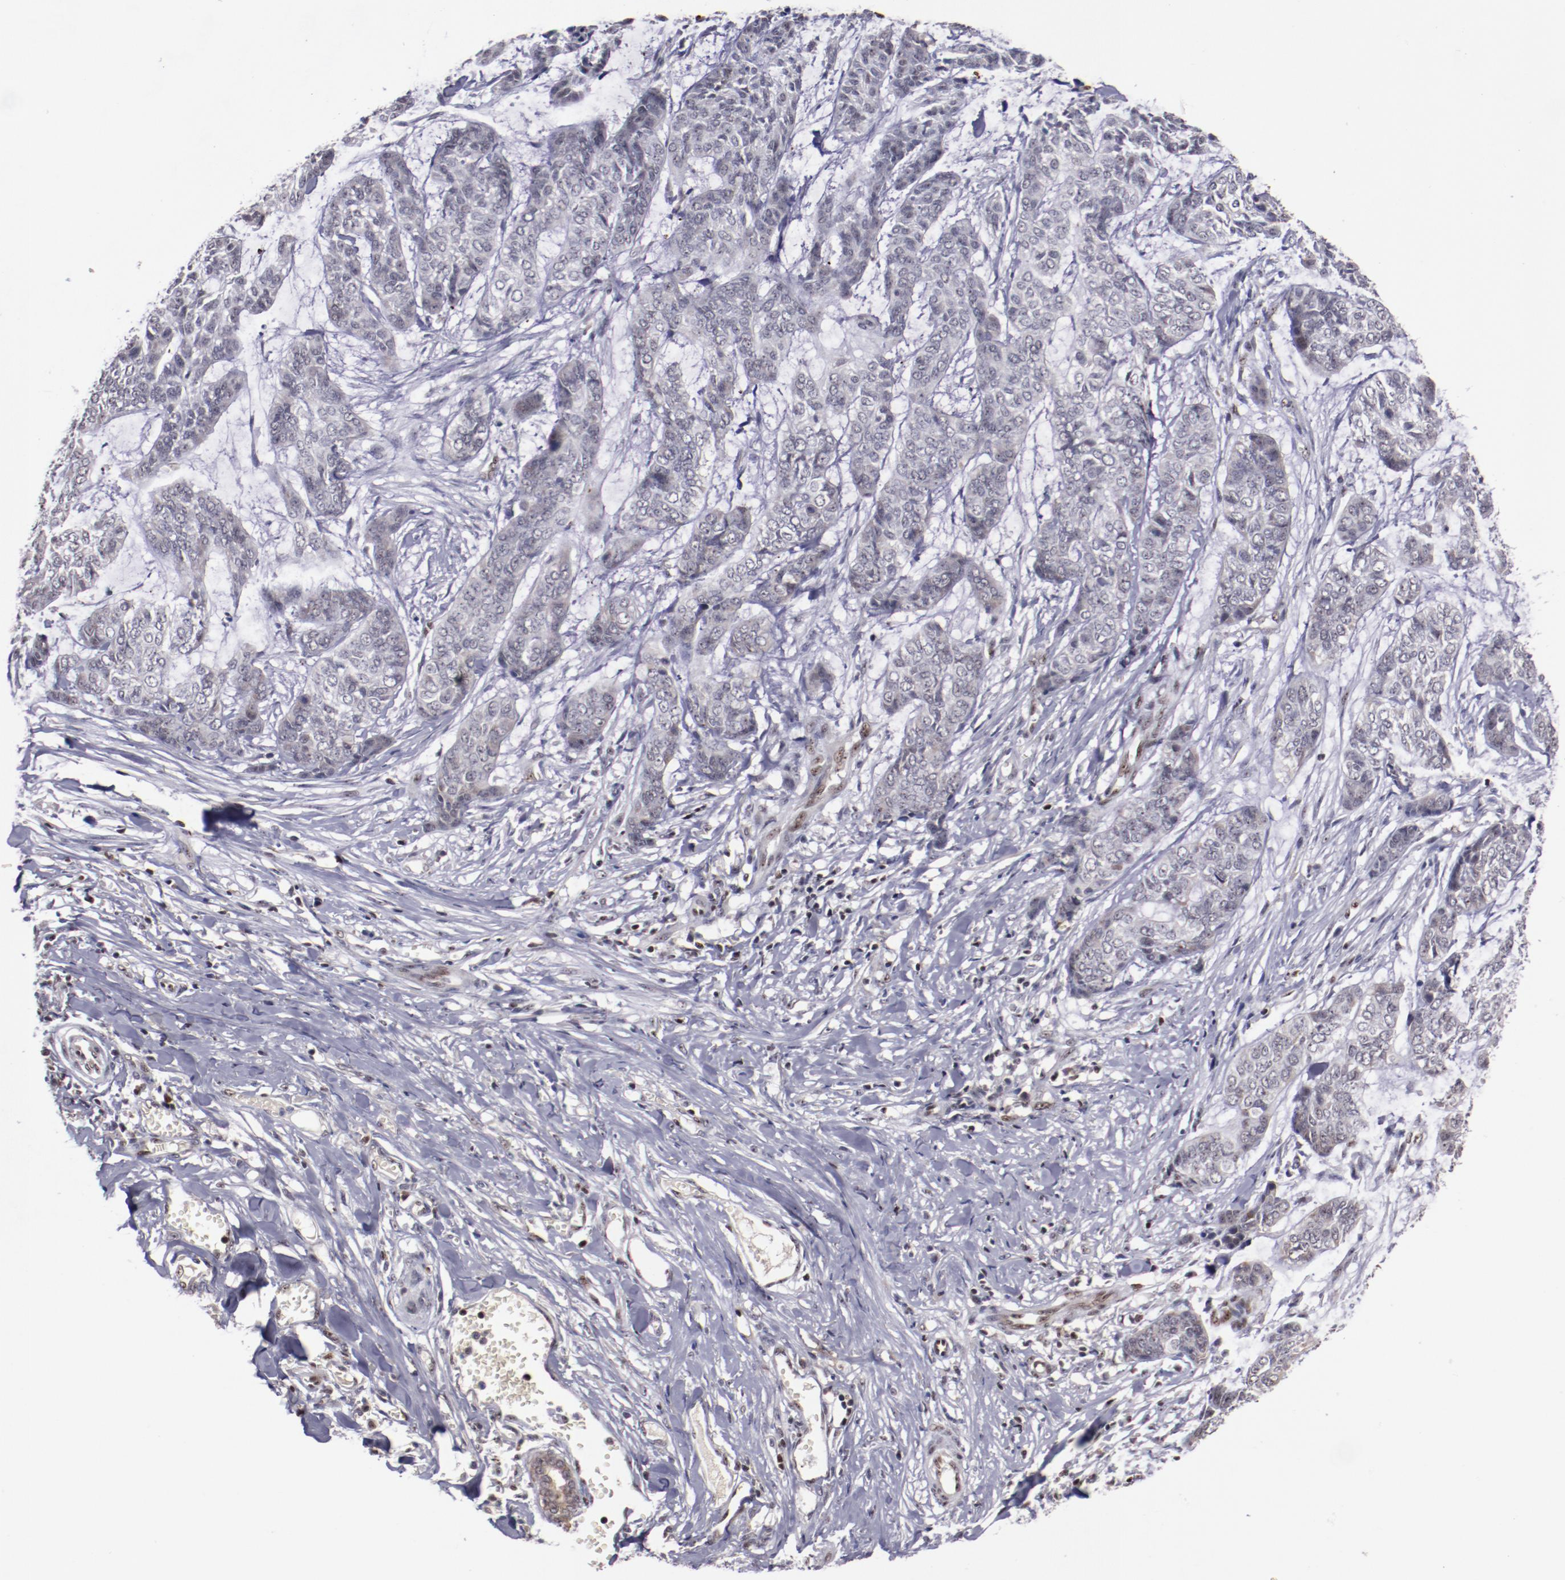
{"staining": {"intensity": "weak", "quantity": "<25%", "location": "cytoplasmic/membranous"}, "tissue": "skin cancer", "cell_type": "Tumor cells", "image_type": "cancer", "snomed": [{"axis": "morphology", "description": "Basal cell carcinoma"}, {"axis": "topography", "description": "Skin"}], "caption": "Skin cancer (basal cell carcinoma) stained for a protein using immunohistochemistry (IHC) demonstrates no positivity tumor cells.", "gene": "DDX24", "patient": {"sex": "female", "age": 64}}